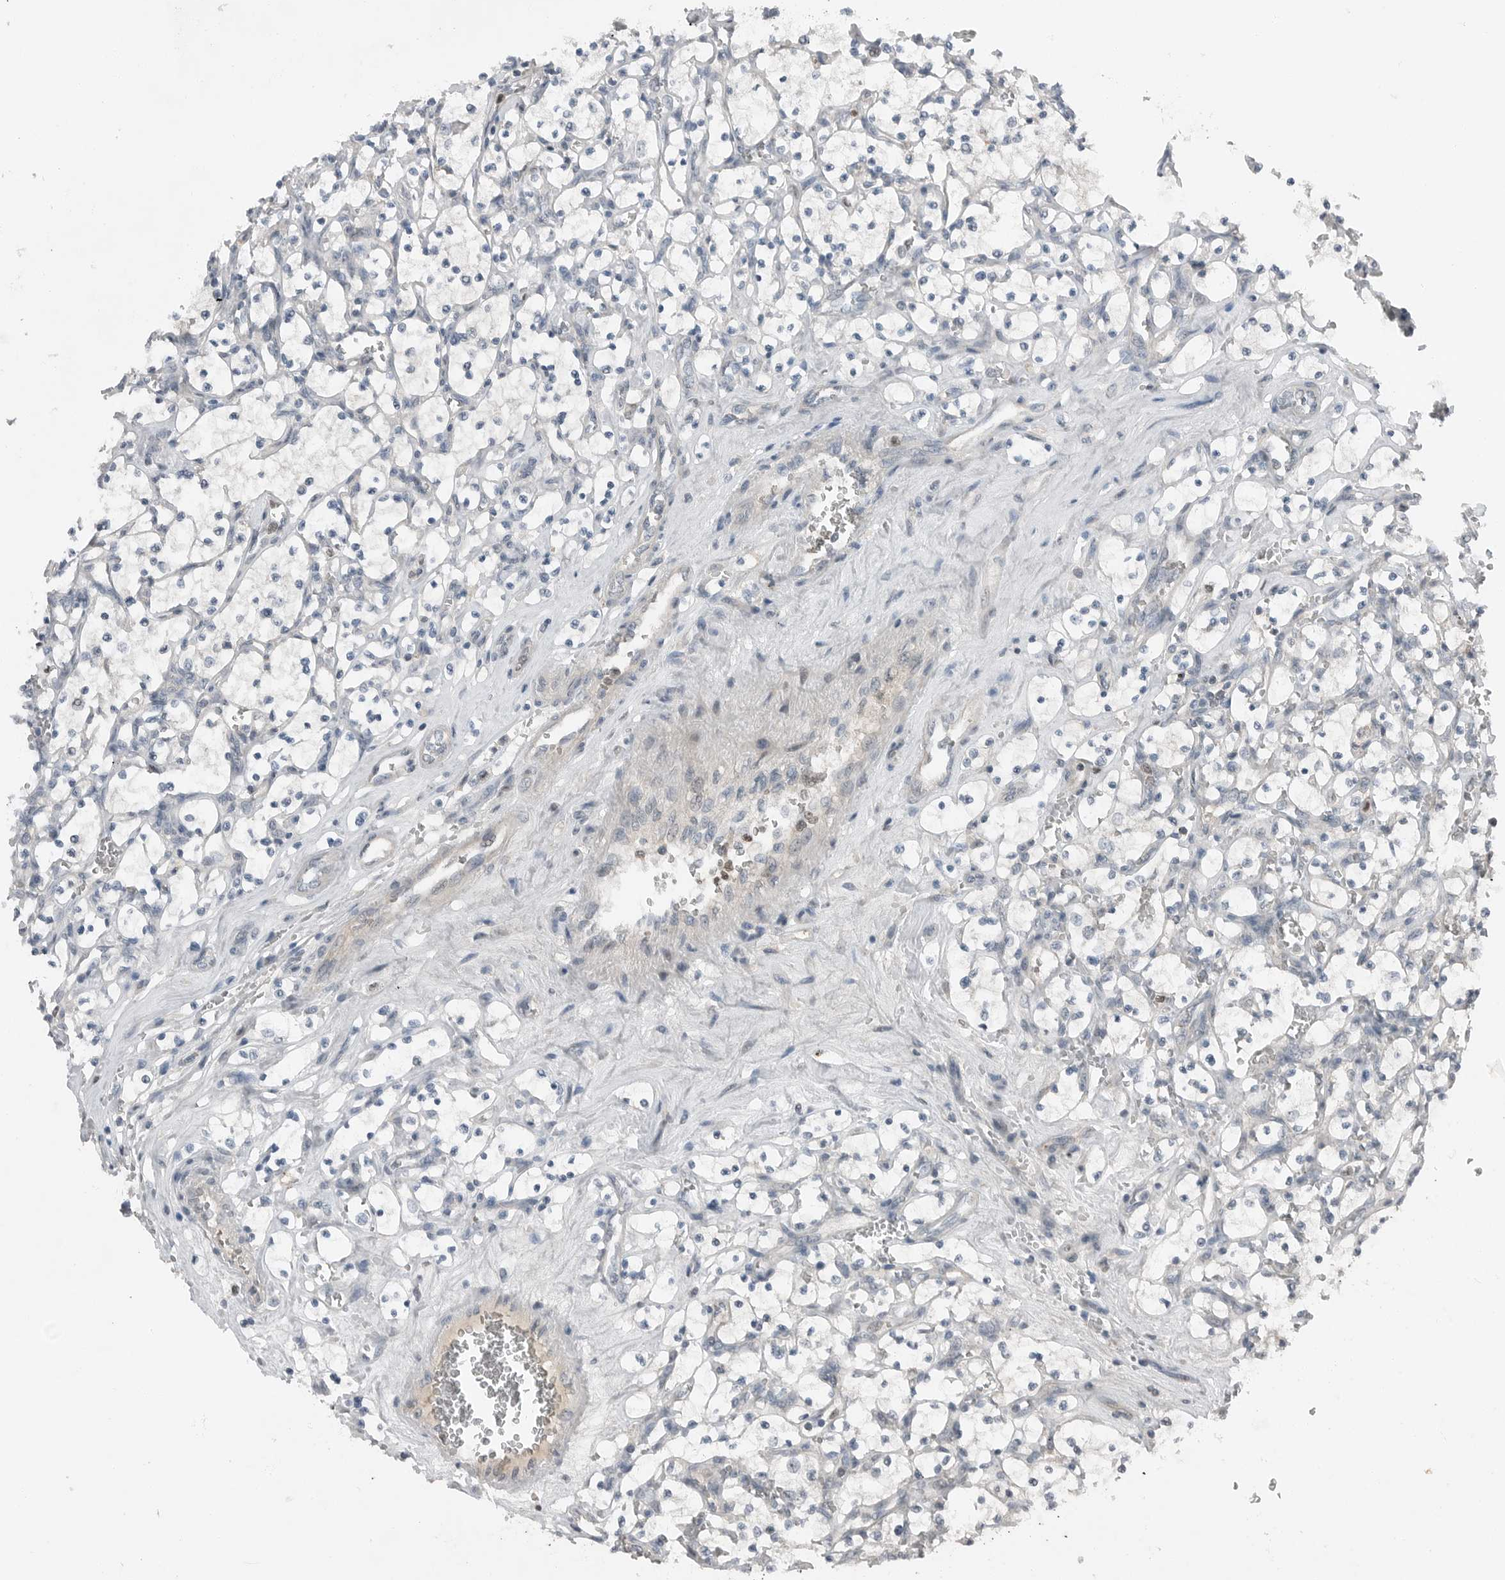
{"staining": {"intensity": "negative", "quantity": "none", "location": "none"}, "tissue": "renal cancer", "cell_type": "Tumor cells", "image_type": "cancer", "snomed": [{"axis": "morphology", "description": "Adenocarcinoma, NOS"}, {"axis": "topography", "description": "Kidney"}], "caption": "Tumor cells show no significant protein expression in renal cancer (adenocarcinoma). Brightfield microscopy of immunohistochemistry stained with DAB (brown) and hematoxylin (blue), captured at high magnification.", "gene": "MFAP3L", "patient": {"sex": "female", "age": 69}}